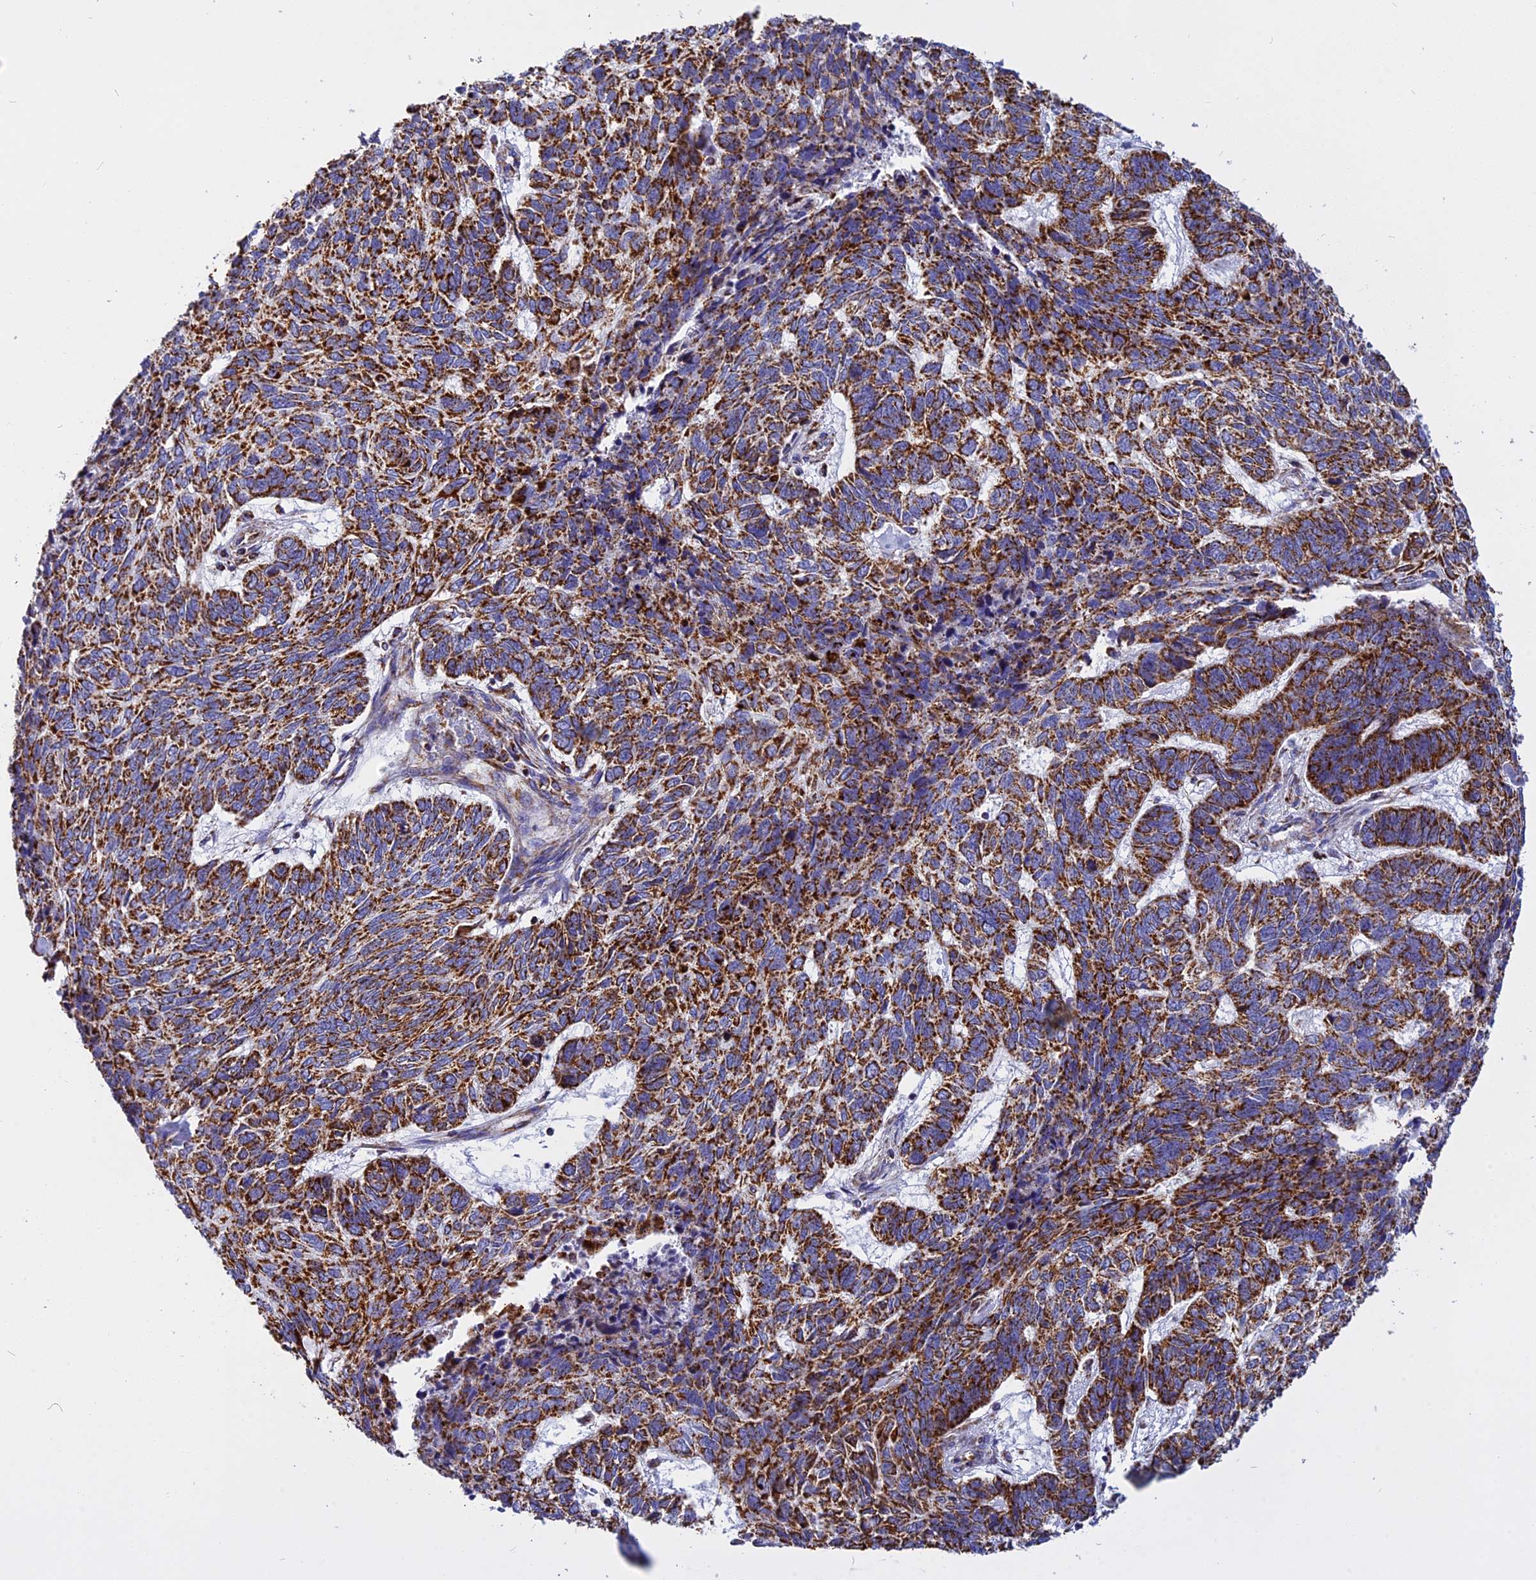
{"staining": {"intensity": "strong", "quantity": ">75%", "location": "cytoplasmic/membranous"}, "tissue": "skin cancer", "cell_type": "Tumor cells", "image_type": "cancer", "snomed": [{"axis": "morphology", "description": "Basal cell carcinoma"}, {"axis": "topography", "description": "Skin"}], "caption": "High-power microscopy captured an IHC micrograph of skin cancer, revealing strong cytoplasmic/membranous staining in approximately >75% of tumor cells.", "gene": "VDAC2", "patient": {"sex": "female", "age": 65}}